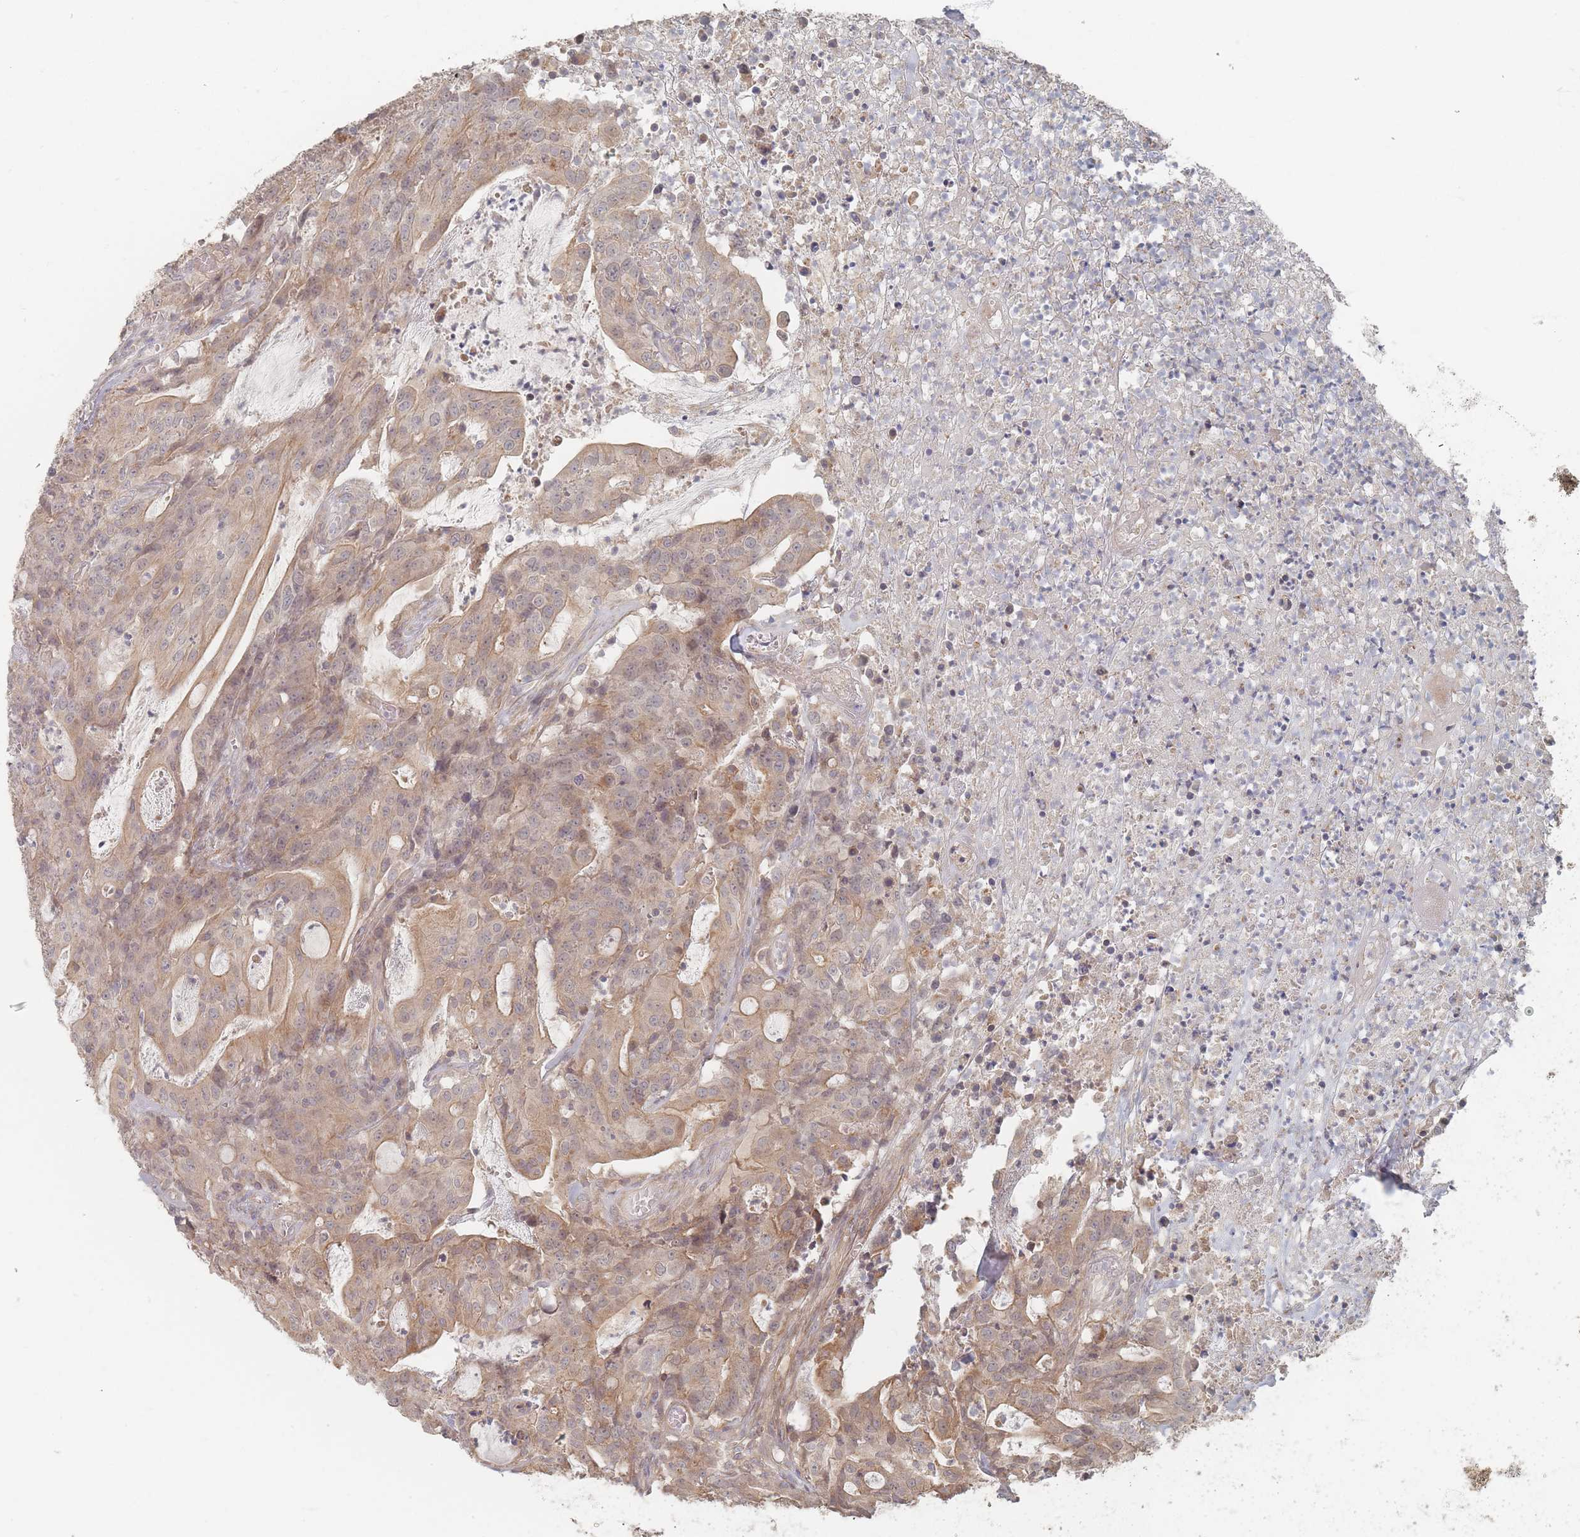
{"staining": {"intensity": "weak", "quantity": ">75%", "location": "cytoplasmic/membranous"}, "tissue": "colorectal cancer", "cell_type": "Tumor cells", "image_type": "cancer", "snomed": [{"axis": "morphology", "description": "Adenocarcinoma, NOS"}, {"axis": "topography", "description": "Colon"}], "caption": "Immunohistochemical staining of human colorectal cancer displays weak cytoplasmic/membranous protein staining in approximately >75% of tumor cells.", "gene": "GLE1", "patient": {"sex": "male", "age": 83}}